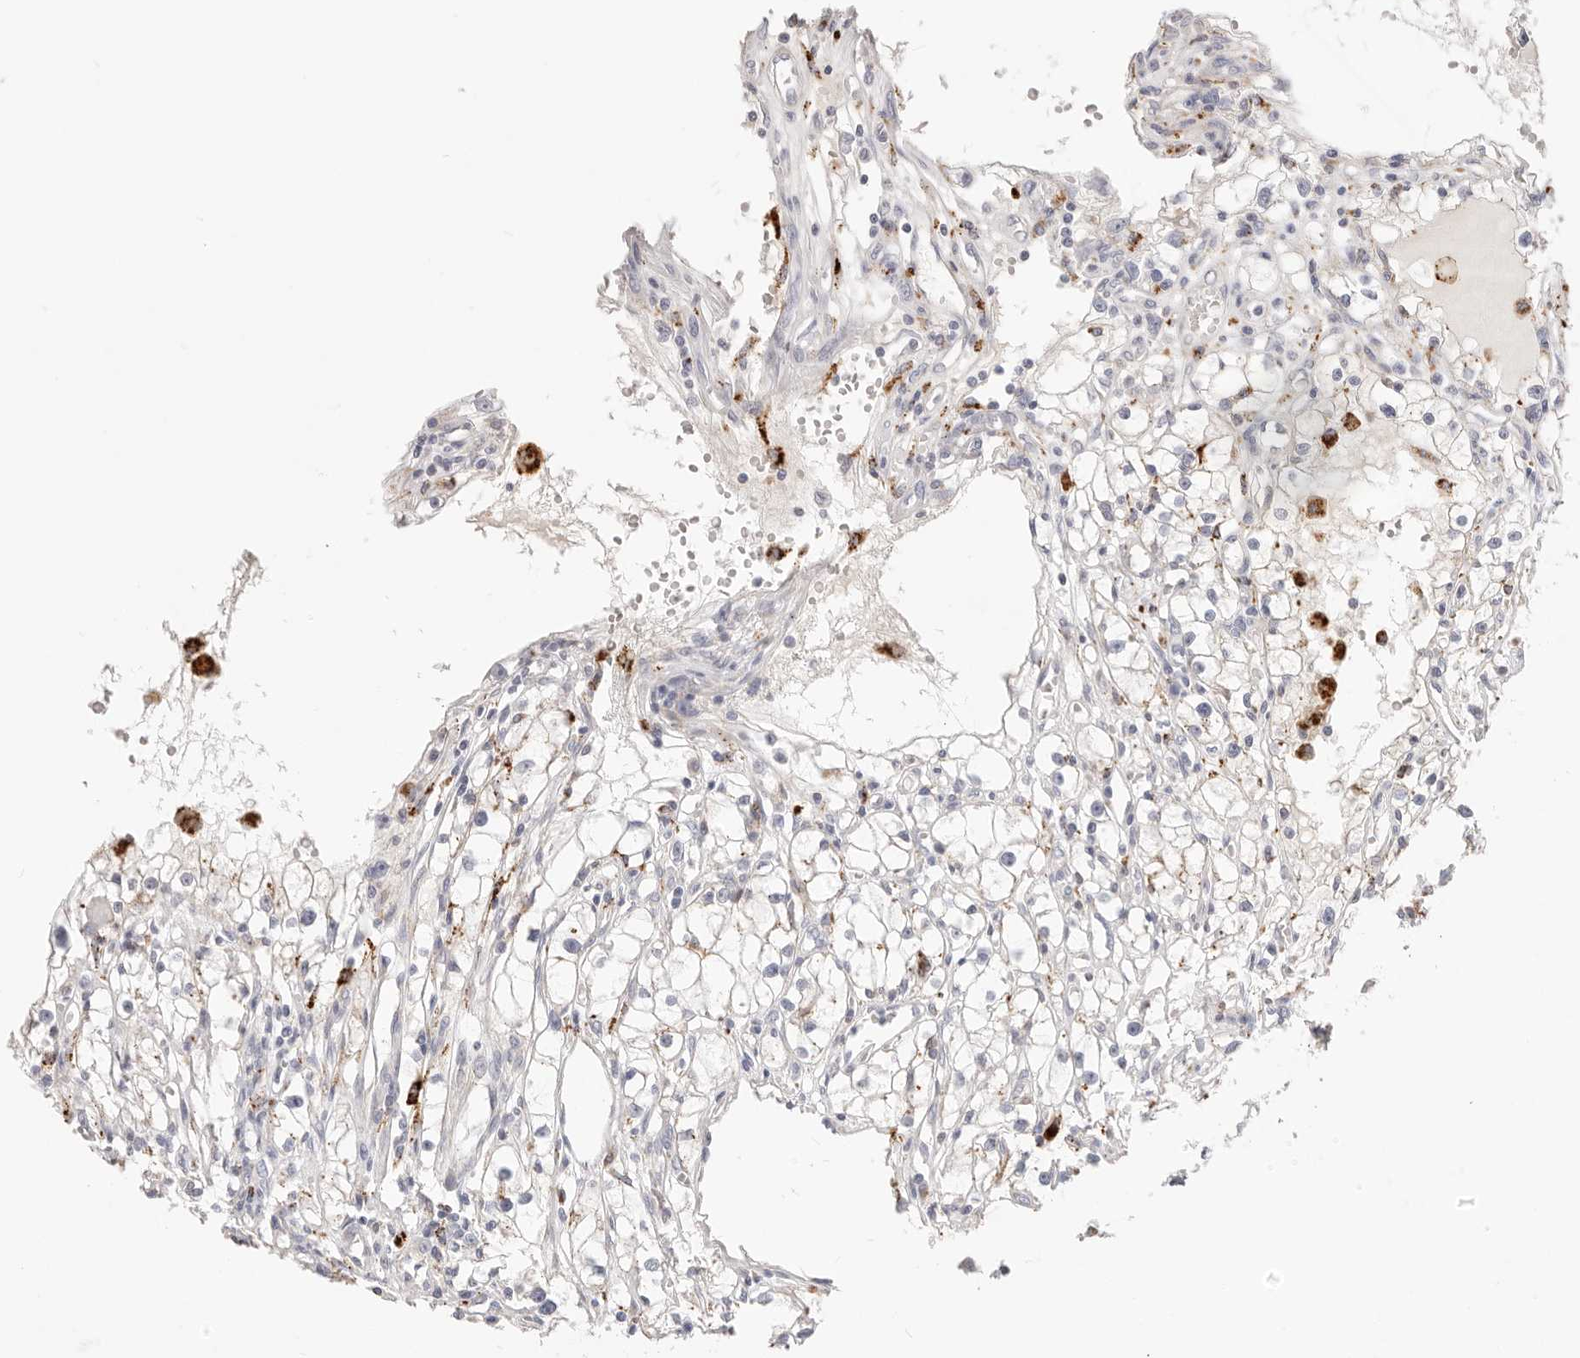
{"staining": {"intensity": "moderate", "quantity": "<25%", "location": "cytoplasmic/membranous"}, "tissue": "renal cancer", "cell_type": "Tumor cells", "image_type": "cancer", "snomed": [{"axis": "morphology", "description": "Adenocarcinoma, NOS"}, {"axis": "topography", "description": "Kidney"}], "caption": "A histopathology image showing moderate cytoplasmic/membranous staining in approximately <25% of tumor cells in renal cancer, as visualized by brown immunohistochemical staining.", "gene": "STKLD1", "patient": {"sex": "male", "age": 56}}